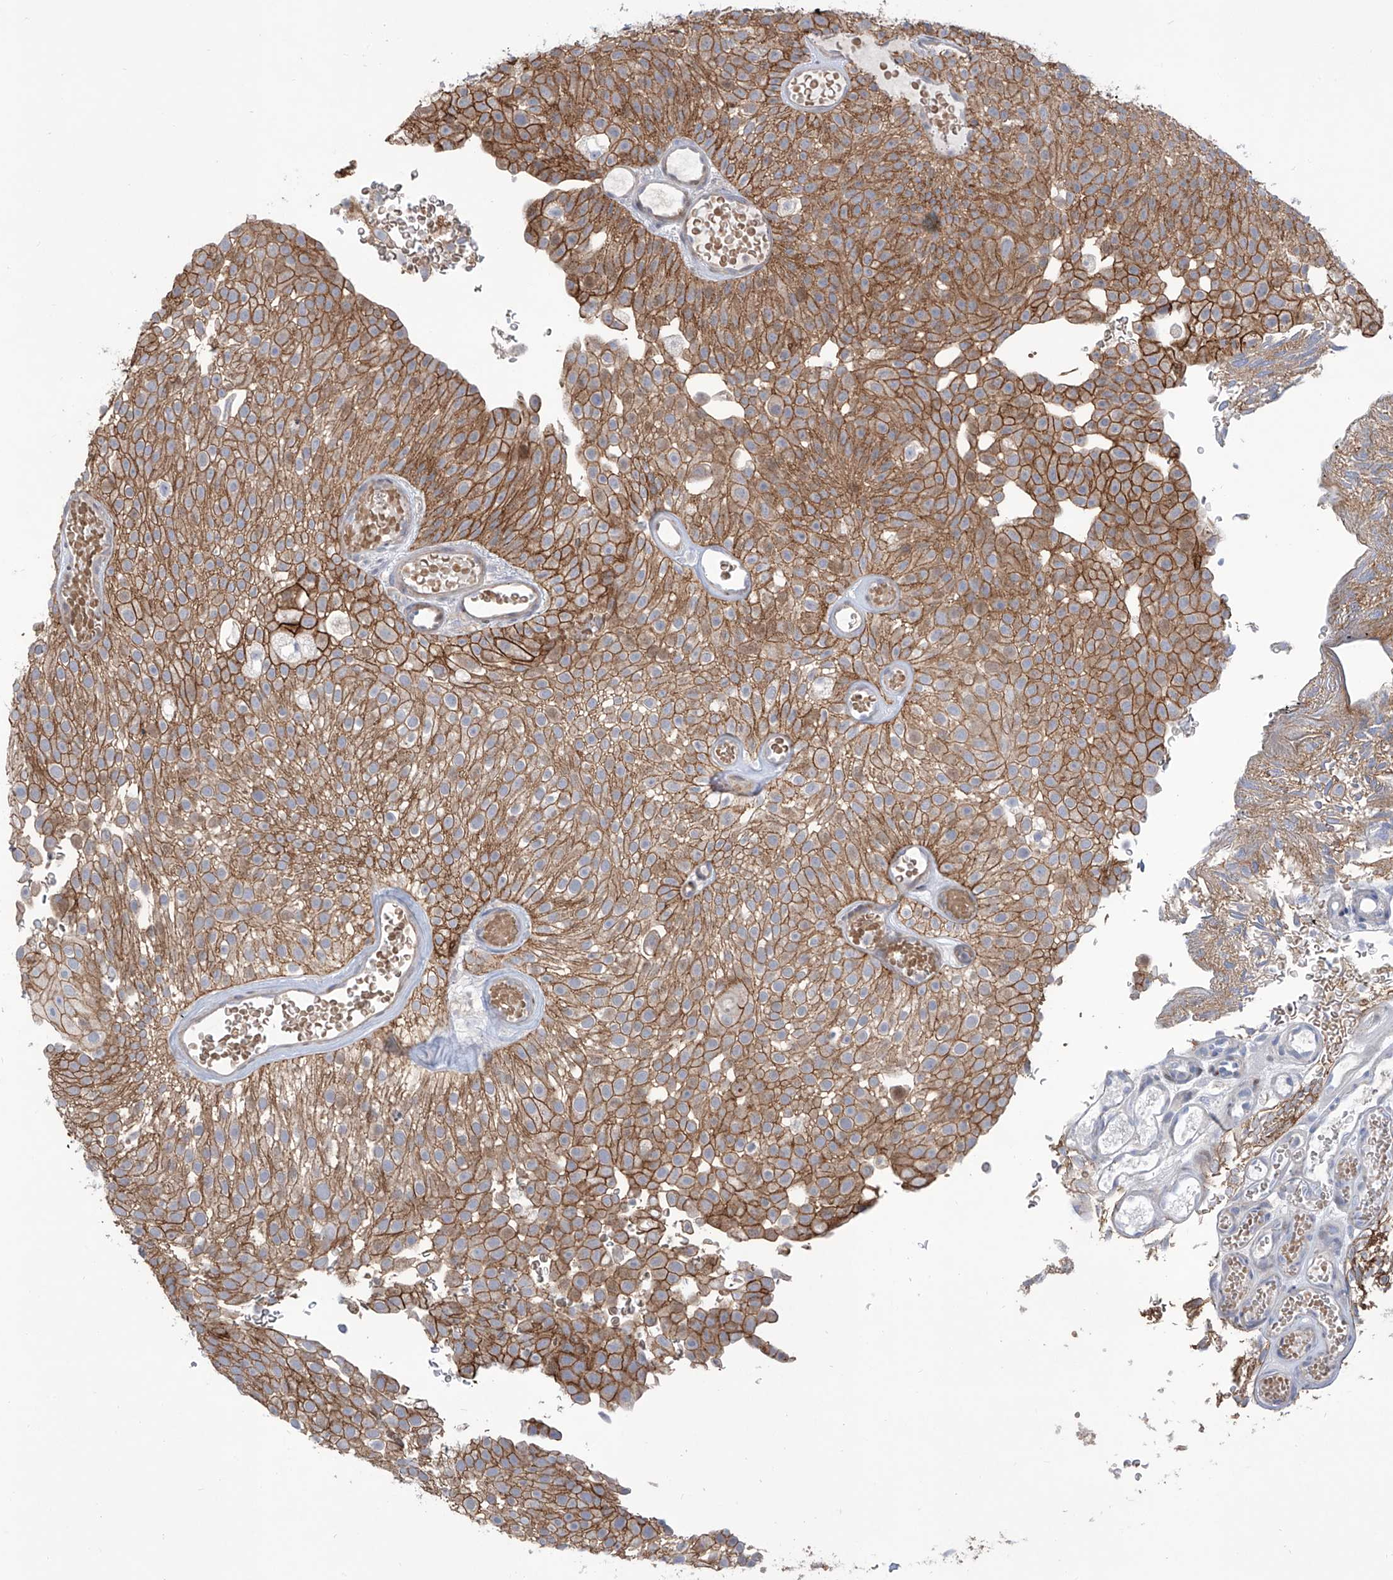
{"staining": {"intensity": "moderate", "quantity": ">75%", "location": "cytoplasmic/membranous"}, "tissue": "urothelial cancer", "cell_type": "Tumor cells", "image_type": "cancer", "snomed": [{"axis": "morphology", "description": "Urothelial carcinoma, Low grade"}, {"axis": "topography", "description": "Urinary bladder"}], "caption": "Low-grade urothelial carcinoma stained with immunohistochemistry (IHC) displays moderate cytoplasmic/membranous staining in about >75% of tumor cells.", "gene": "LRRC1", "patient": {"sex": "male", "age": 78}}